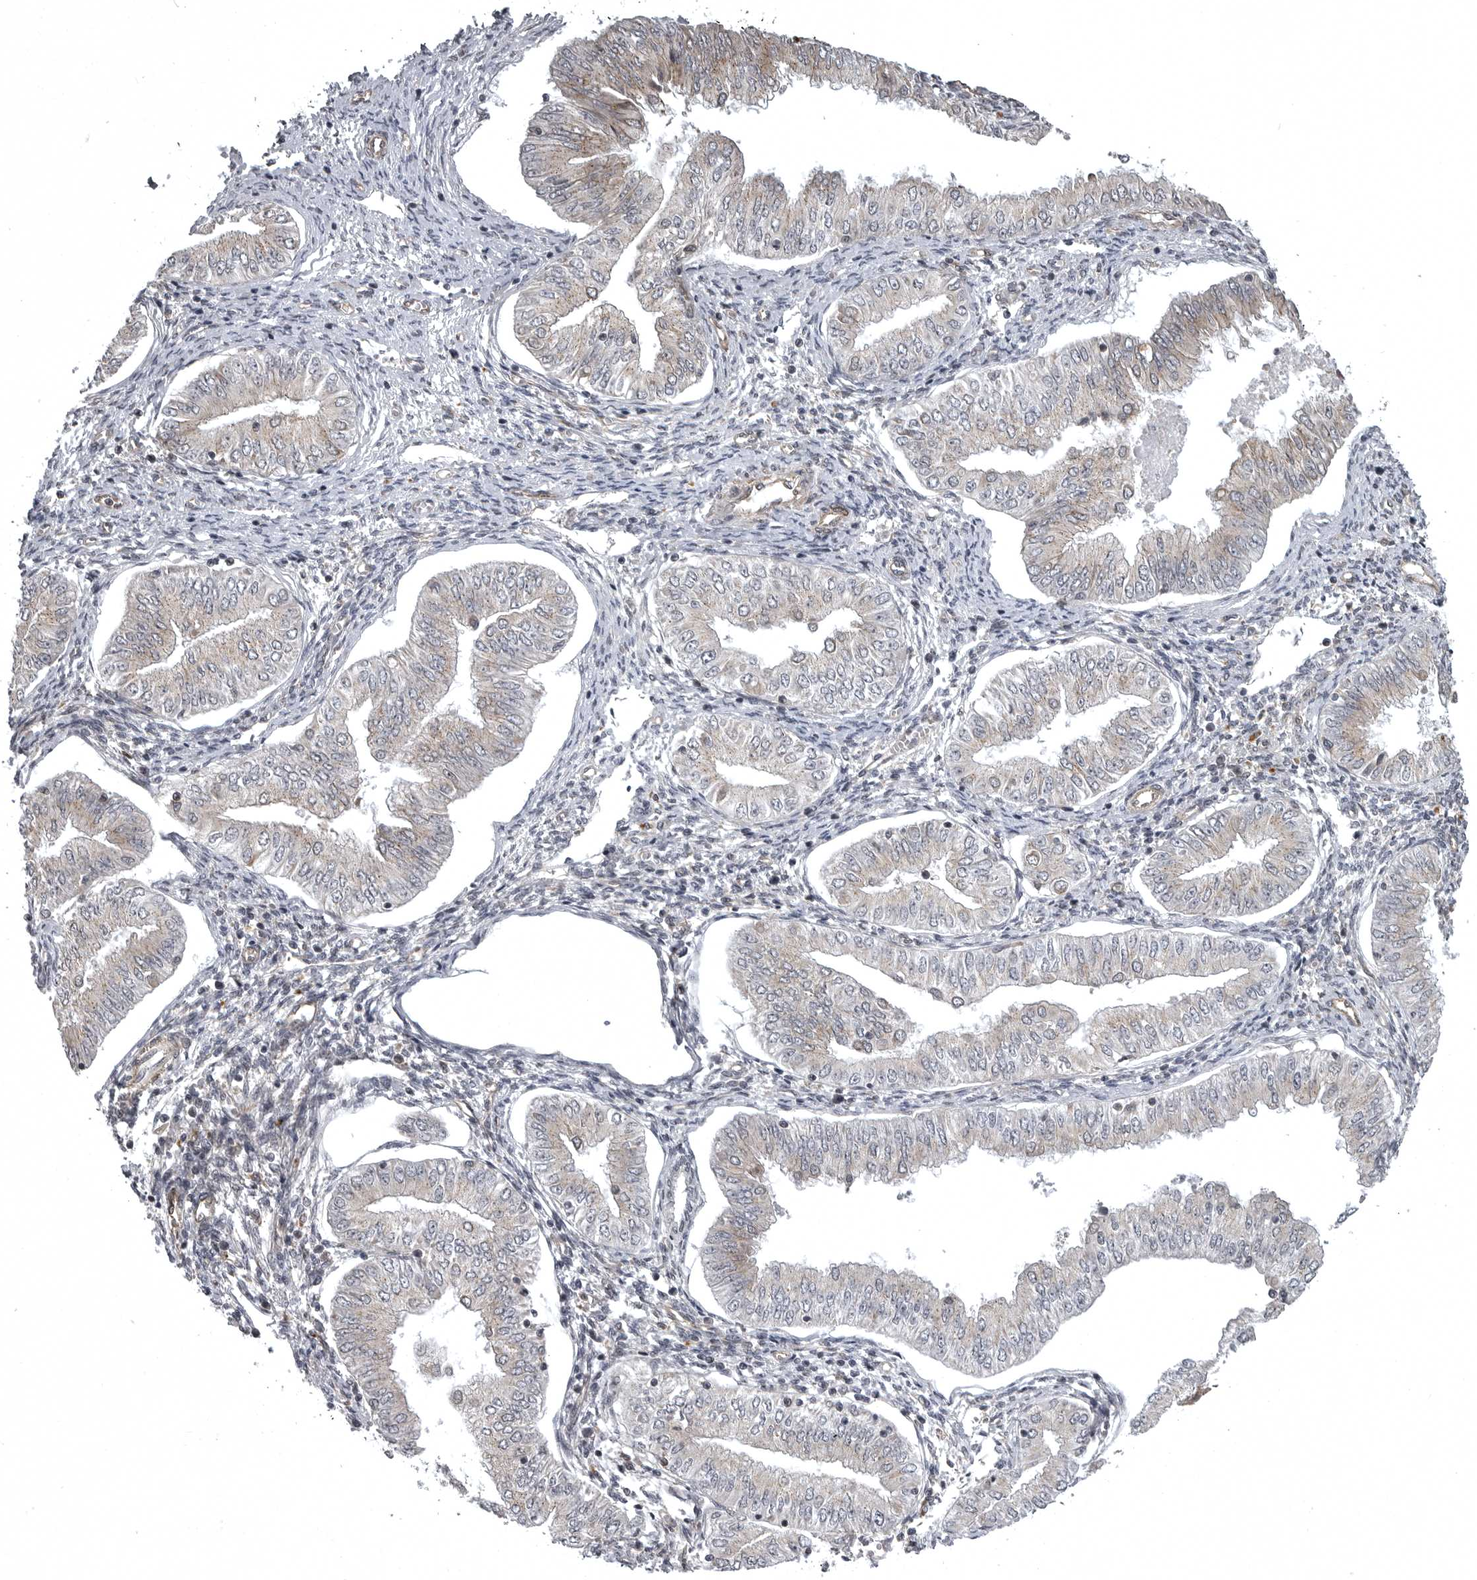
{"staining": {"intensity": "weak", "quantity": "25%-75%", "location": "cytoplasmic/membranous"}, "tissue": "endometrial cancer", "cell_type": "Tumor cells", "image_type": "cancer", "snomed": [{"axis": "morphology", "description": "Normal tissue, NOS"}, {"axis": "morphology", "description": "Adenocarcinoma, NOS"}, {"axis": "topography", "description": "Endometrium"}], "caption": "Immunohistochemistry micrograph of neoplastic tissue: human endometrial cancer stained using immunohistochemistry shows low levels of weak protein expression localized specifically in the cytoplasmic/membranous of tumor cells, appearing as a cytoplasmic/membranous brown color.", "gene": "SNX16", "patient": {"sex": "female", "age": 53}}